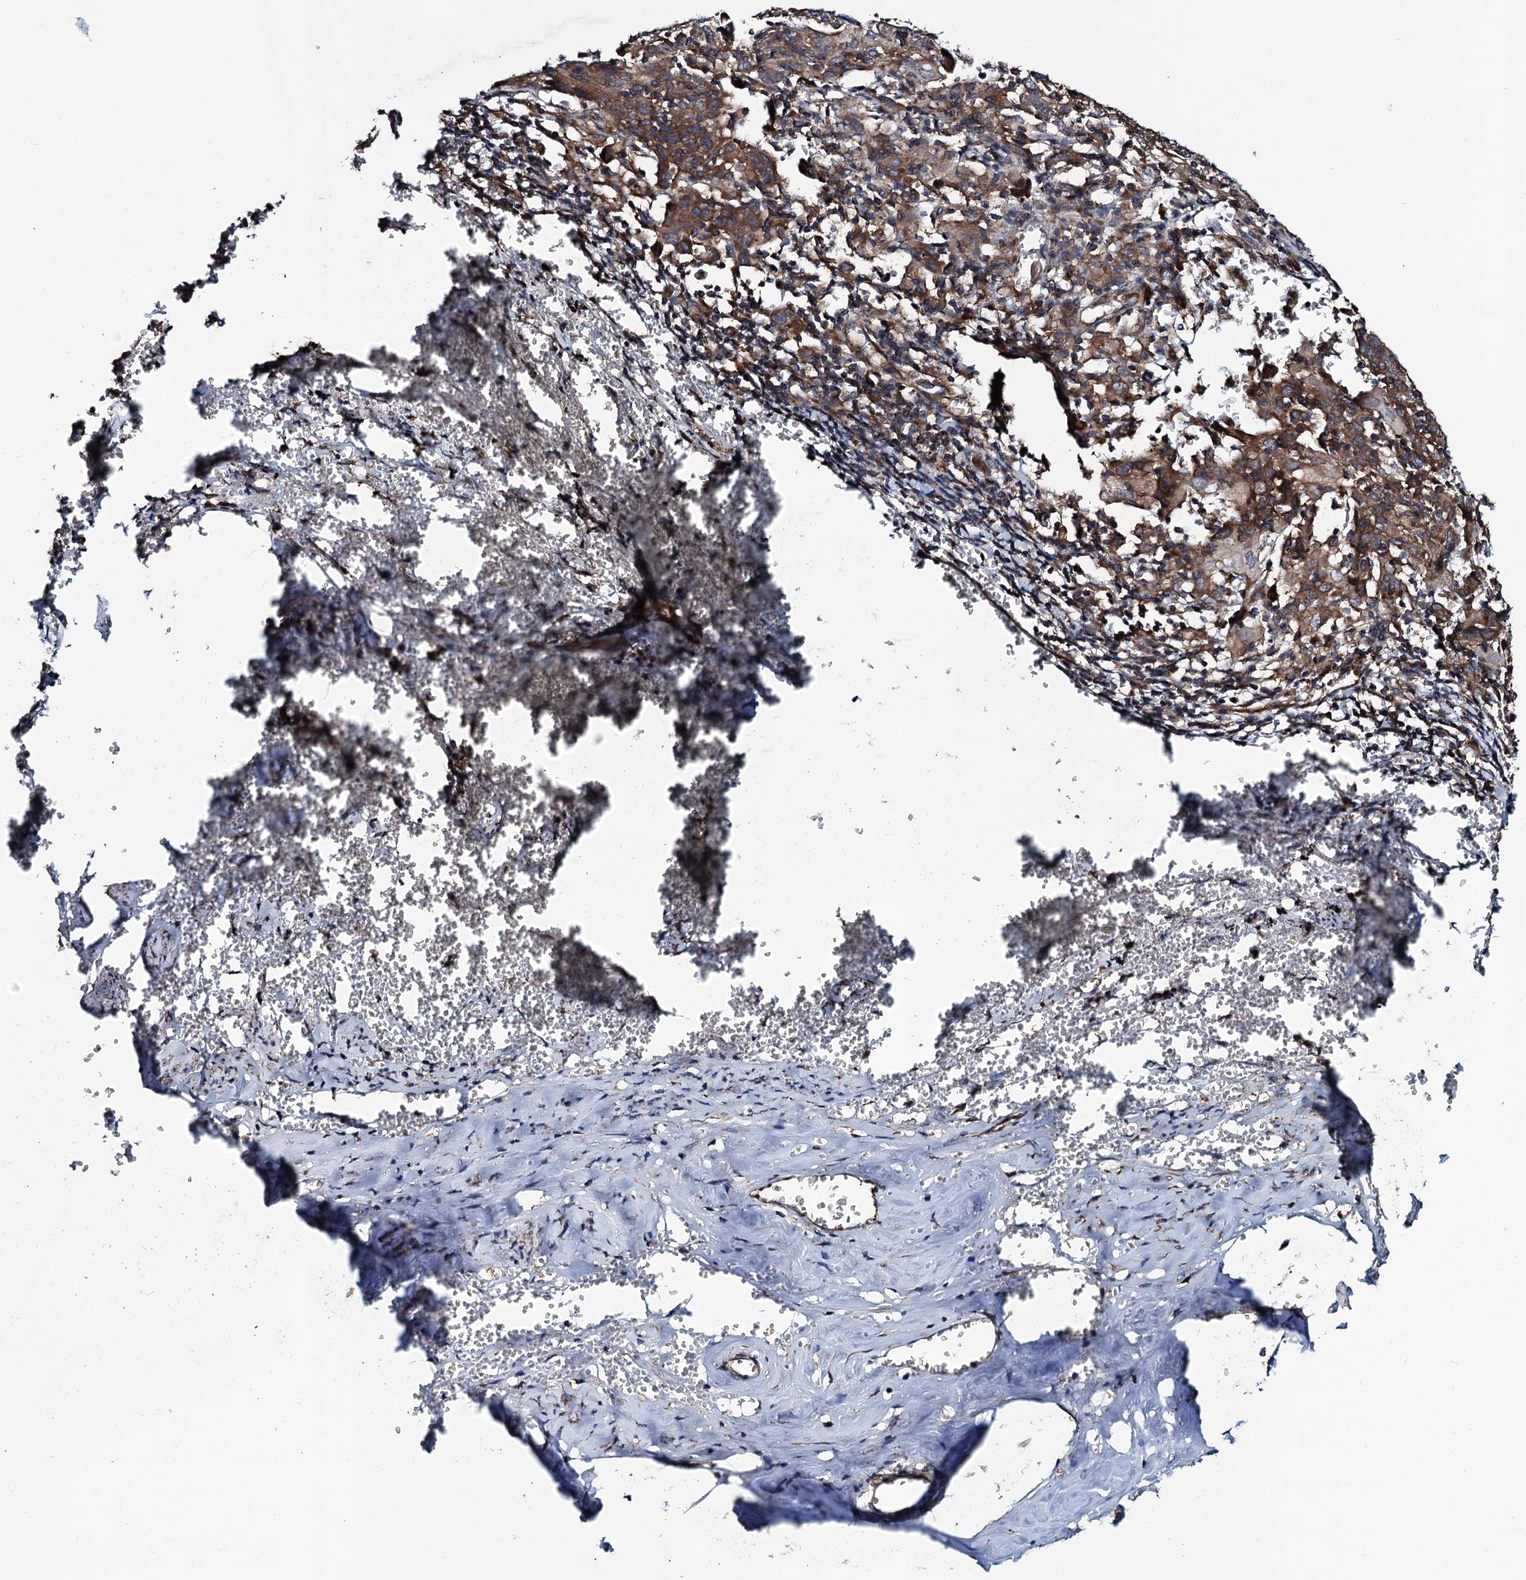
{"staining": {"intensity": "moderate", "quantity": ">75%", "location": "cytoplasmic/membranous"}, "tissue": "cervical cancer", "cell_type": "Tumor cells", "image_type": "cancer", "snomed": [{"axis": "morphology", "description": "Squamous cell carcinoma, NOS"}, {"axis": "topography", "description": "Cervix"}], "caption": "Human cervical cancer stained with a brown dye reveals moderate cytoplasmic/membranous positive expression in approximately >75% of tumor cells.", "gene": "NEK1", "patient": {"sex": "female", "age": 67}}